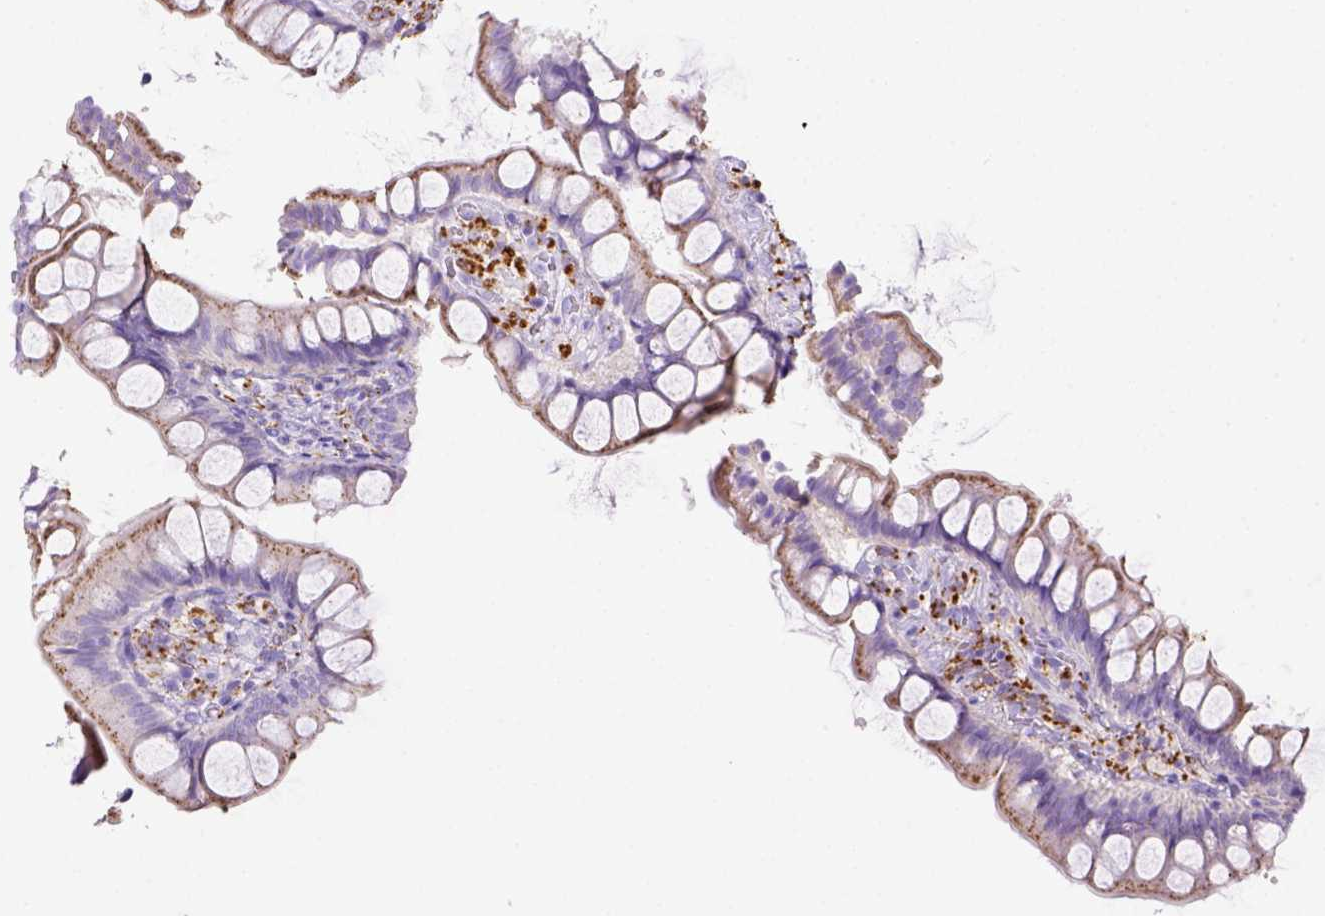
{"staining": {"intensity": "moderate", "quantity": "25%-75%", "location": "cytoplasmic/membranous"}, "tissue": "small intestine", "cell_type": "Glandular cells", "image_type": "normal", "snomed": [{"axis": "morphology", "description": "Normal tissue, NOS"}, {"axis": "topography", "description": "Small intestine"}], "caption": "Normal small intestine exhibits moderate cytoplasmic/membranous staining in approximately 25%-75% of glandular cells, visualized by immunohistochemistry.", "gene": "CD68", "patient": {"sex": "male", "age": 70}}